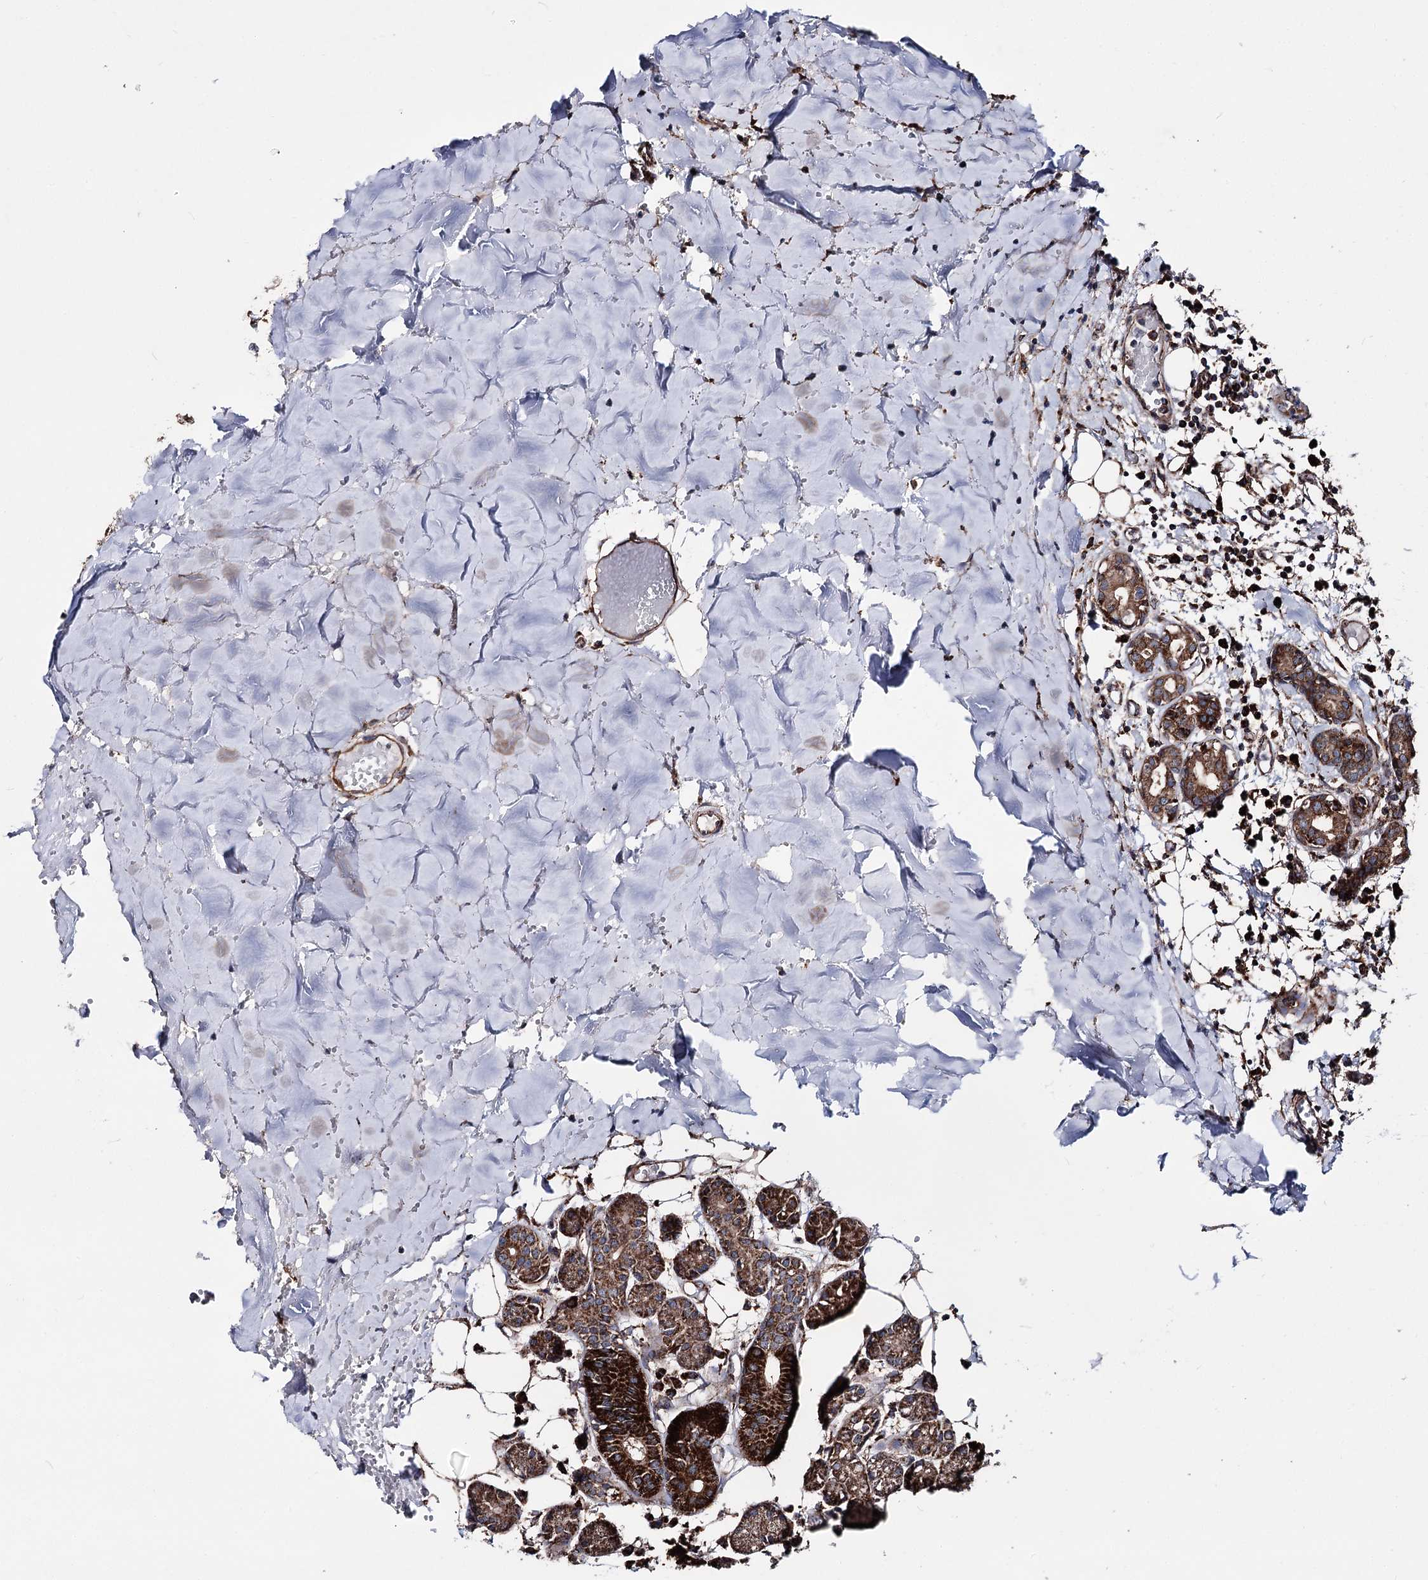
{"staining": {"intensity": "strong", "quantity": ">75%", "location": "cytoplasmic/membranous"}, "tissue": "head and neck cancer", "cell_type": "Tumor cells", "image_type": "cancer", "snomed": [{"axis": "morphology", "description": "Adenocarcinoma, NOS"}, {"axis": "topography", "description": "Head-Neck"}], "caption": "Head and neck cancer (adenocarcinoma) stained with a protein marker exhibits strong staining in tumor cells.", "gene": "MSANTD2", "patient": {"sex": "female", "age": 73}}